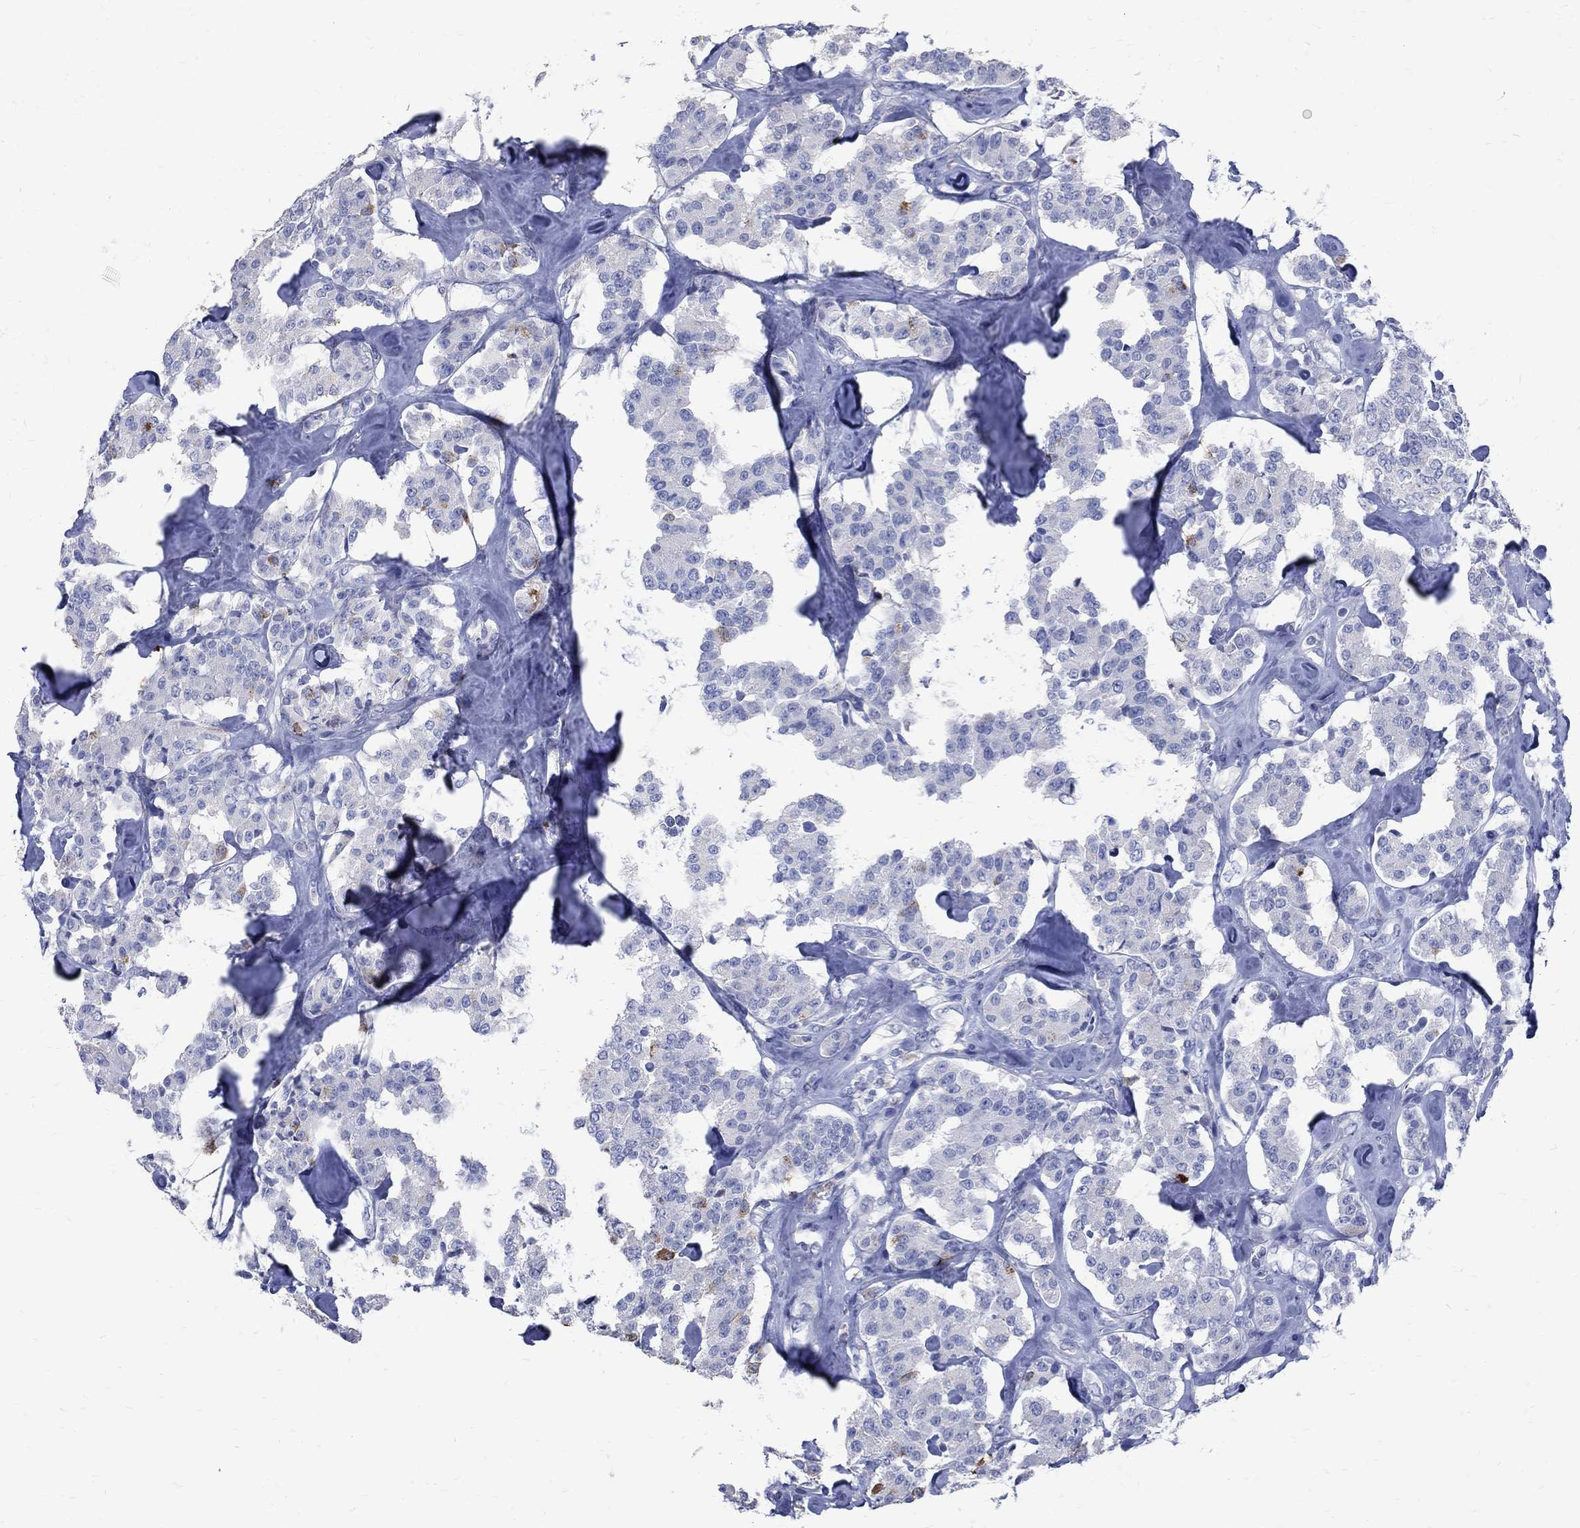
{"staining": {"intensity": "negative", "quantity": "none", "location": "none"}, "tissue": "carcinoid", "cell_type": "Tumor cells", "image_type": "cancer", "snomed": [{"axis": "morphology", "description": "Carcinoid, malignant, NOS"}, {"axis": "topography", "description": "Pancreas"}], "caption": "High power microscopy micrograph of an immunohistochemistry image of malignant carcinoid, revealing no significant staining in tumor cells.", "gene": "MAGEB6", "patient": {"sex": "male", "age": 41}}